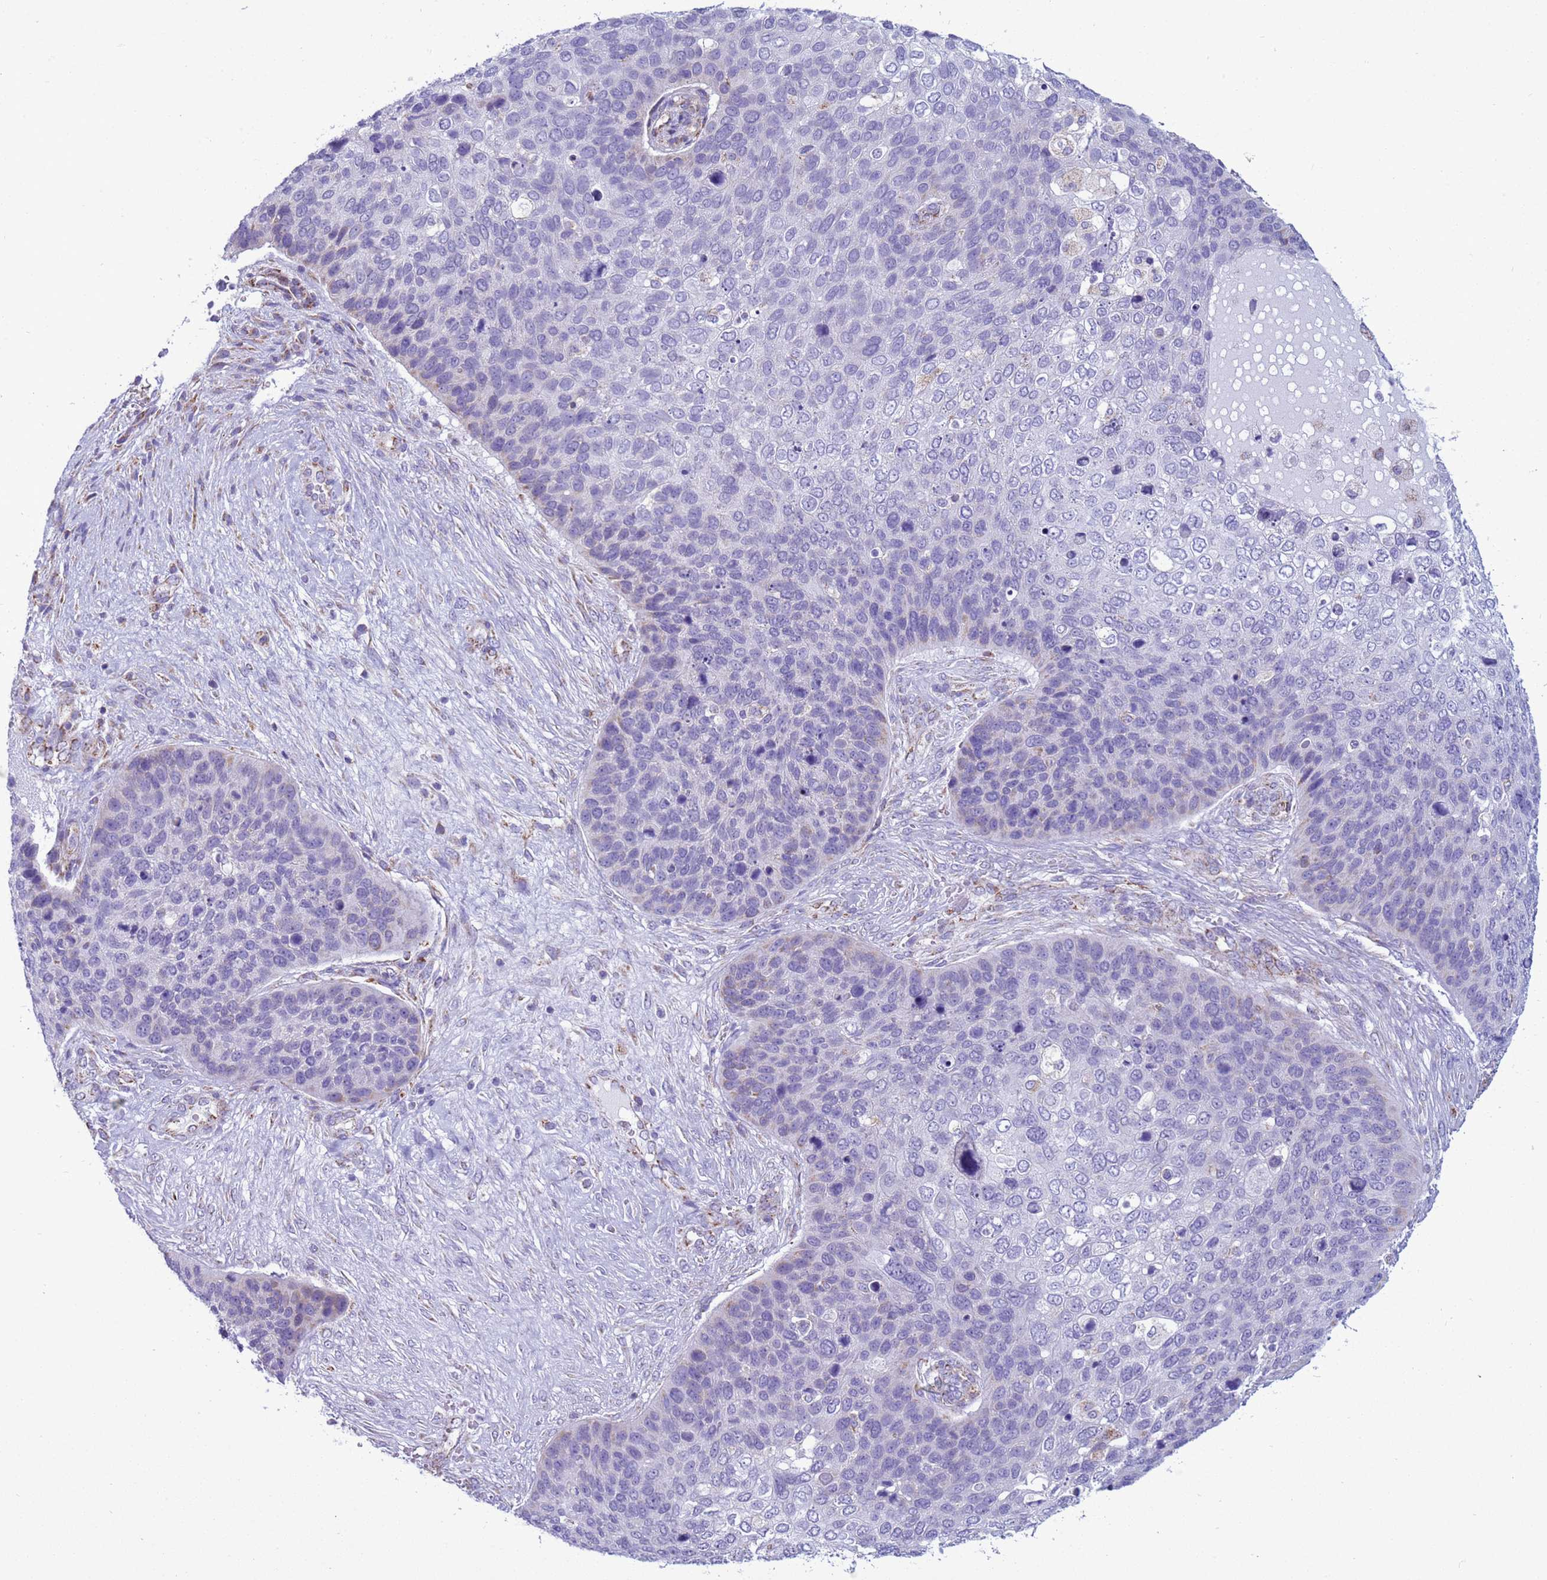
{"staining": {"intensity": "negative", "quantity": "none", "location": "none"}, "tissue": "skin cancer", "cell_type": "Tumor cells", "image_type": "cancer", "snomed": [{"axis": "morphology", "description": "Basal cell carcinoma"}, {"axis": "topography", "description": "Skin"}], "caption": "This is a histopathology image of immunohistochemistry (IHC) staining of basal cell carcinoma (skin), which shows no positivity in tumor cells. (DAB (3,3'-diaminobenzidine) IHC, high magnification).", "gene": "NCALD", "patient": {"sex": "female", "age": 74}}